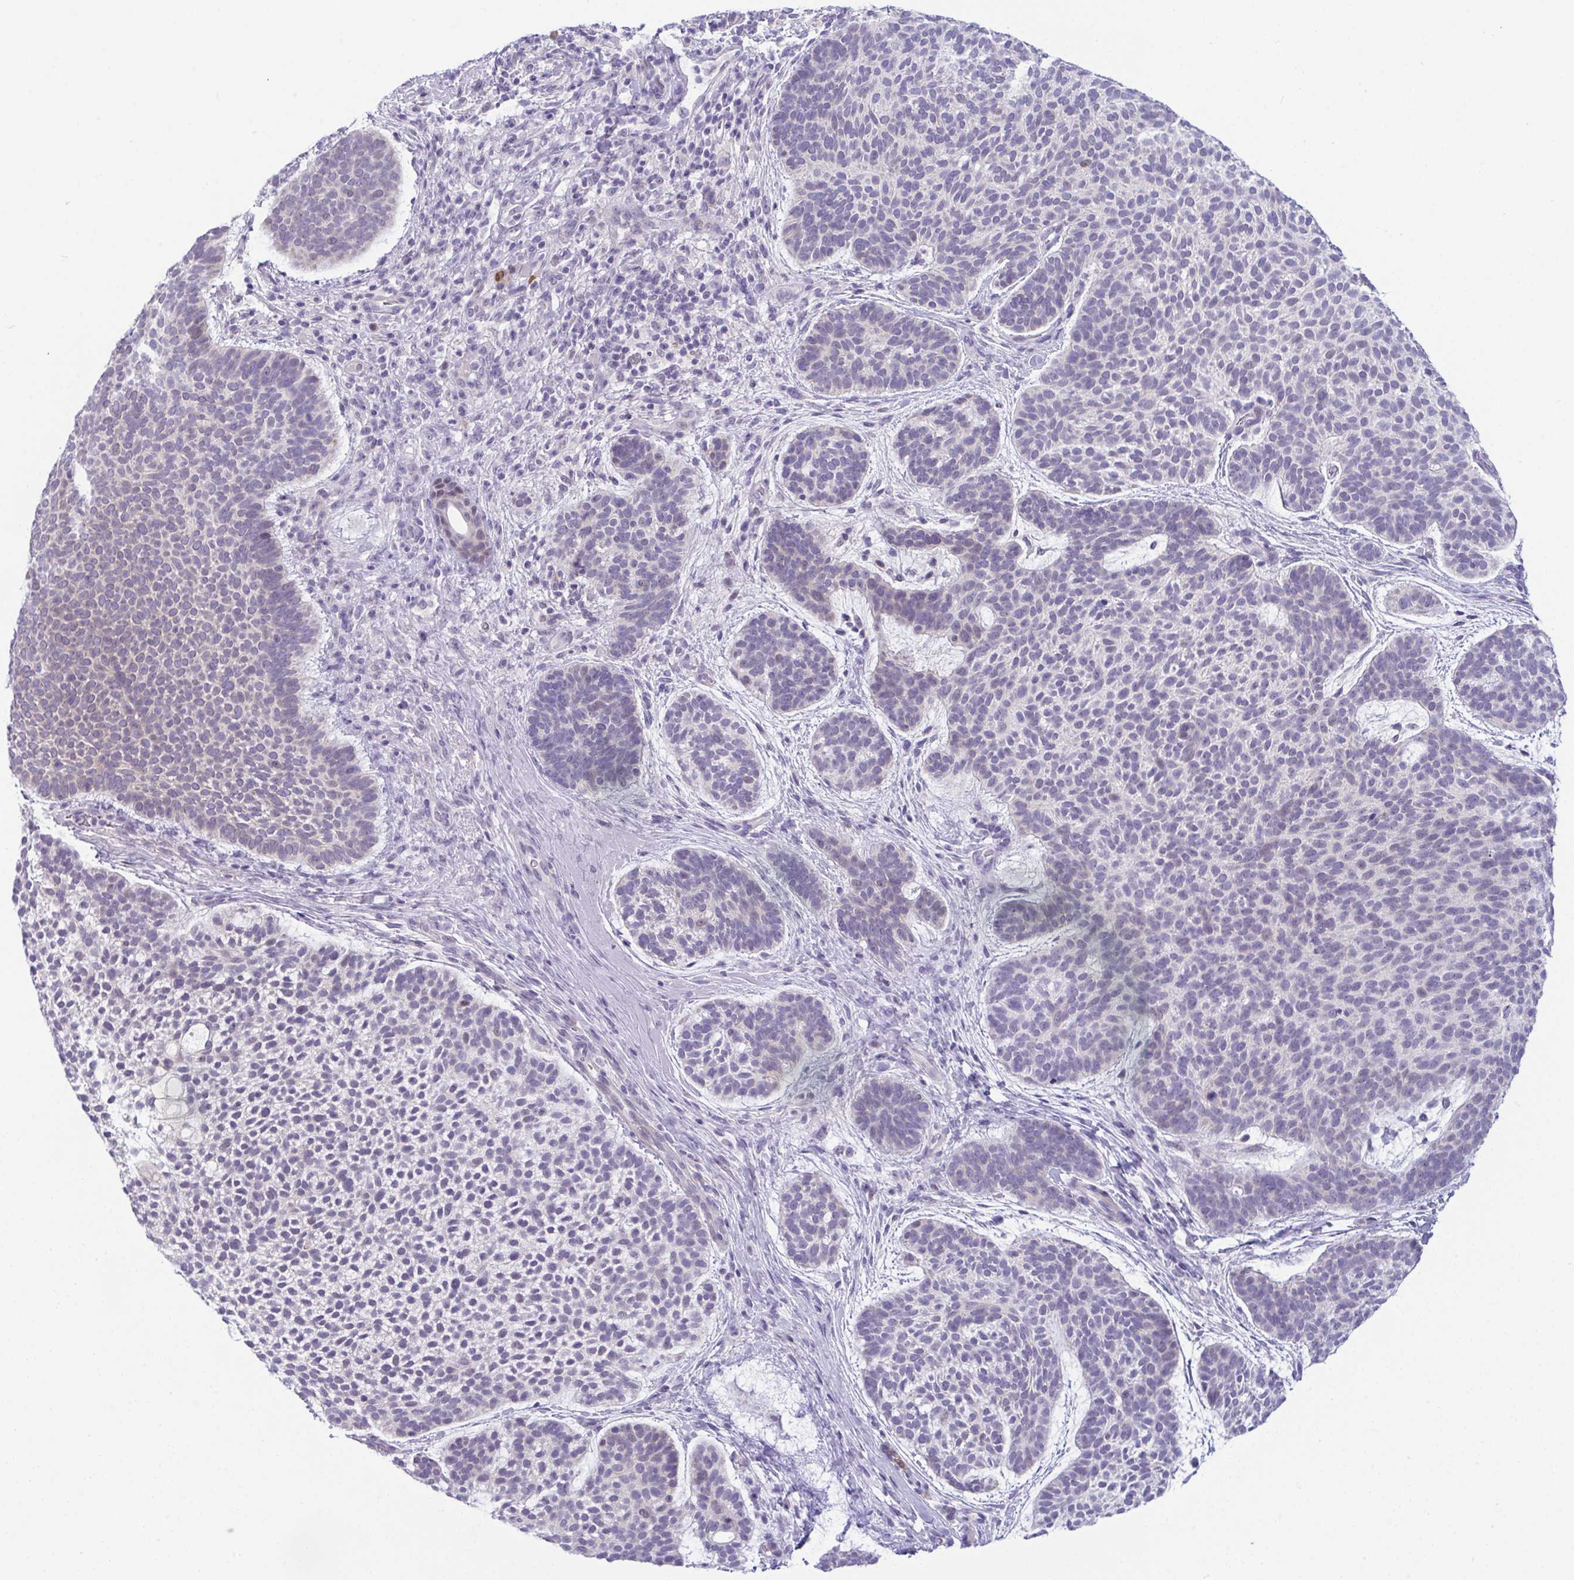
{"staining": {"intensity": "negative", "quantity": "none", "location": "none"}, "tissue": "skin cancer", "cell_type": "Tumor cells", "image_type": "cancer", "snomed": [{"axis": "morphology", "description": "Basal cell carcinoma"}, {"axis": "topography", "description": "Skin"}, {"axis": "topography", "description": "Skin of face"}], "caption": "The histopathology image displays no significant staining in tumor cells of skin basal cell carcinoma.", "gene": "USP35", "patient": {"sex": "male", "age": 73}}